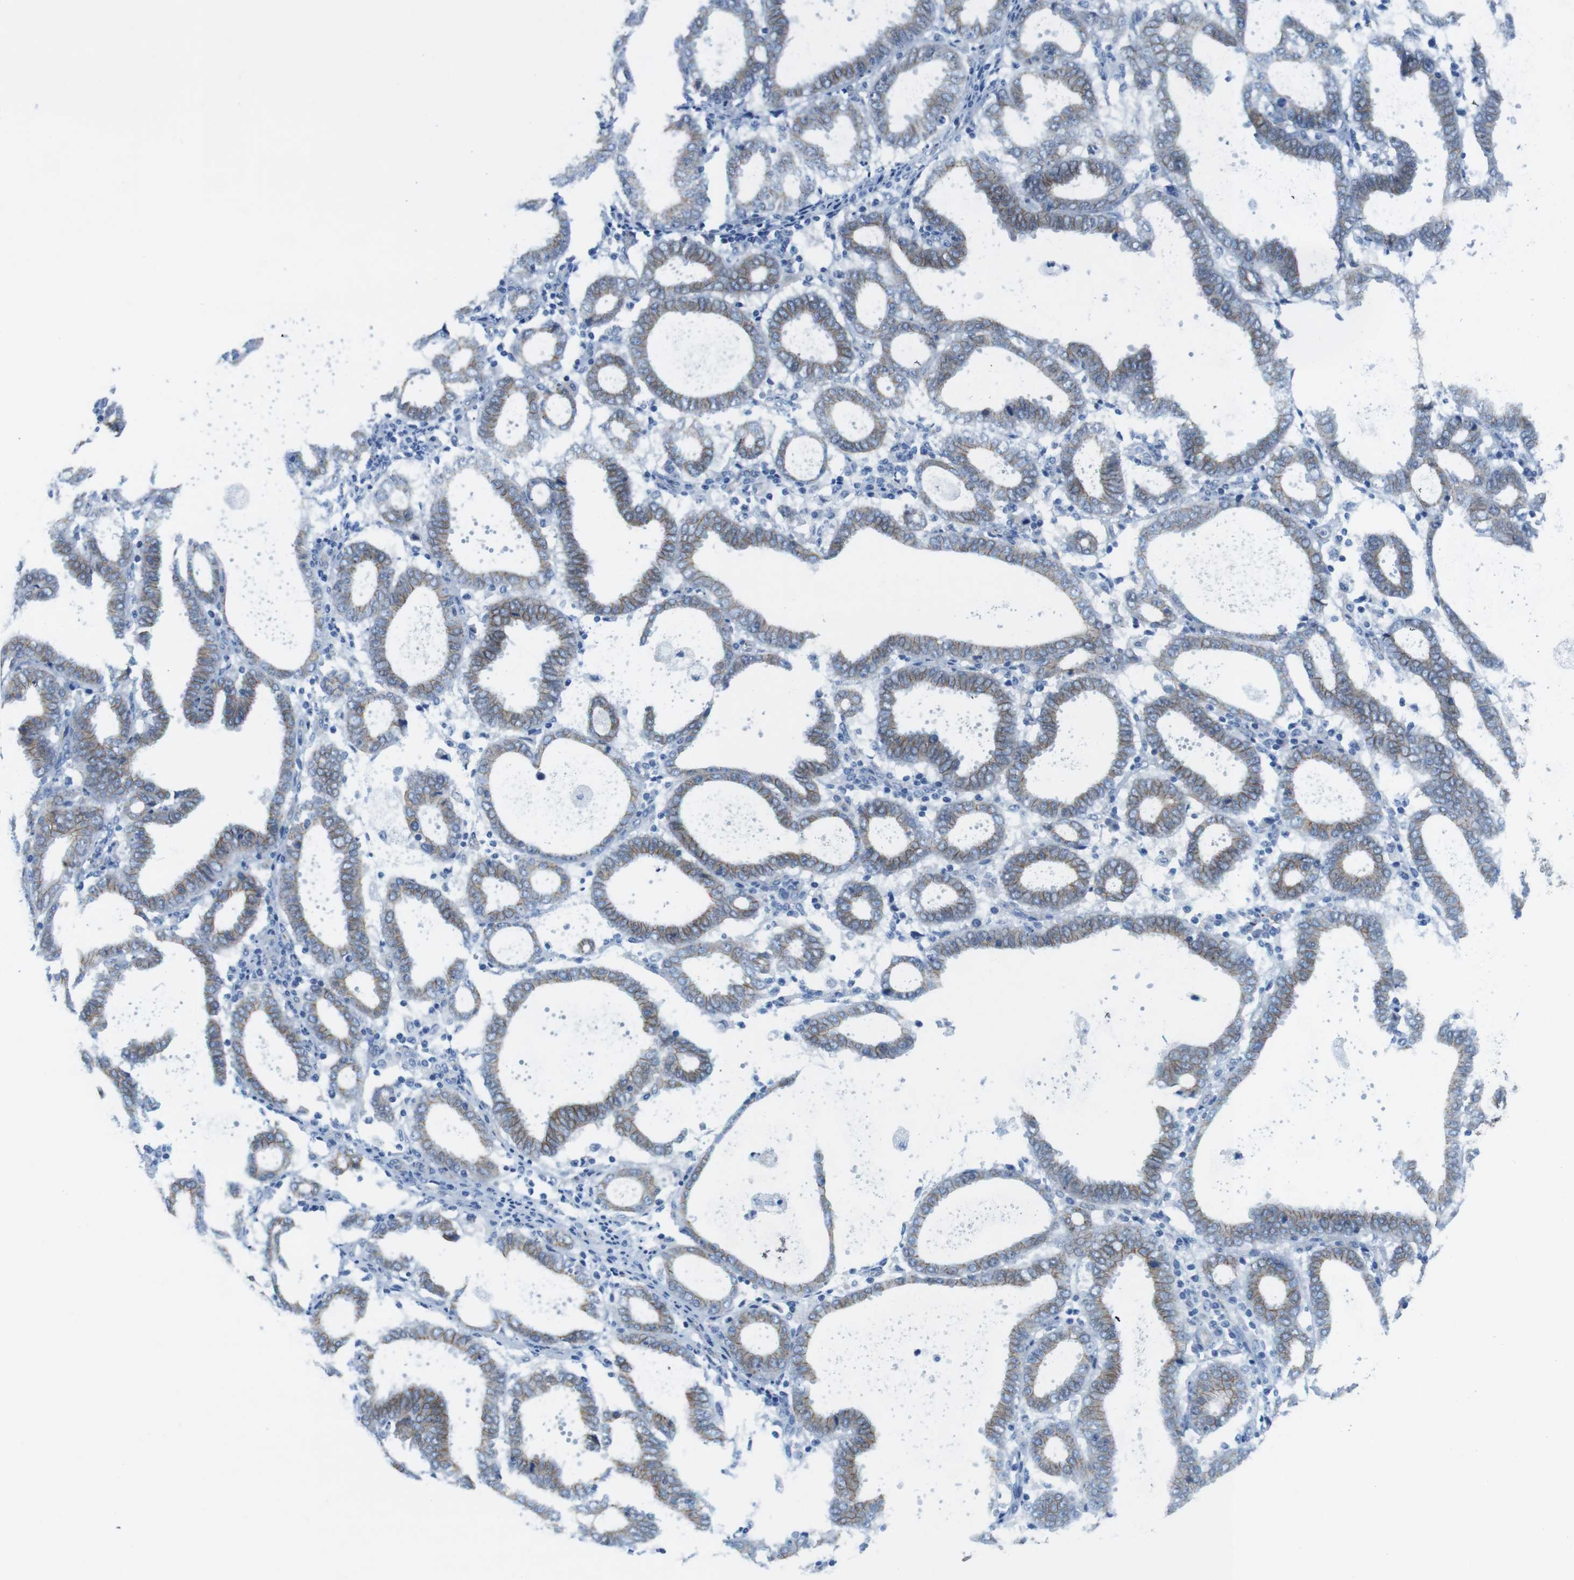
{"staining": {"intensity": "weak", "quantity": ">75%", "location": "cytoplasmic/membranous"}, "tissue": "endometrial cancer", "cell_type": "Tumor cells", "image_type": "cancer", "snomed": [{"axis": "morphology", "description": "Adenocarcinoma, NOS"}, {"axis": "topography", "description": "Uterus"}], "caption": "Protein expression analysis of endometrial cancer shows weak cytoplasmic/membranous positivity in about >75% of tumor cells.", "gene": "SLC6A6", "patient": {"sex": "female", "age": 83}}